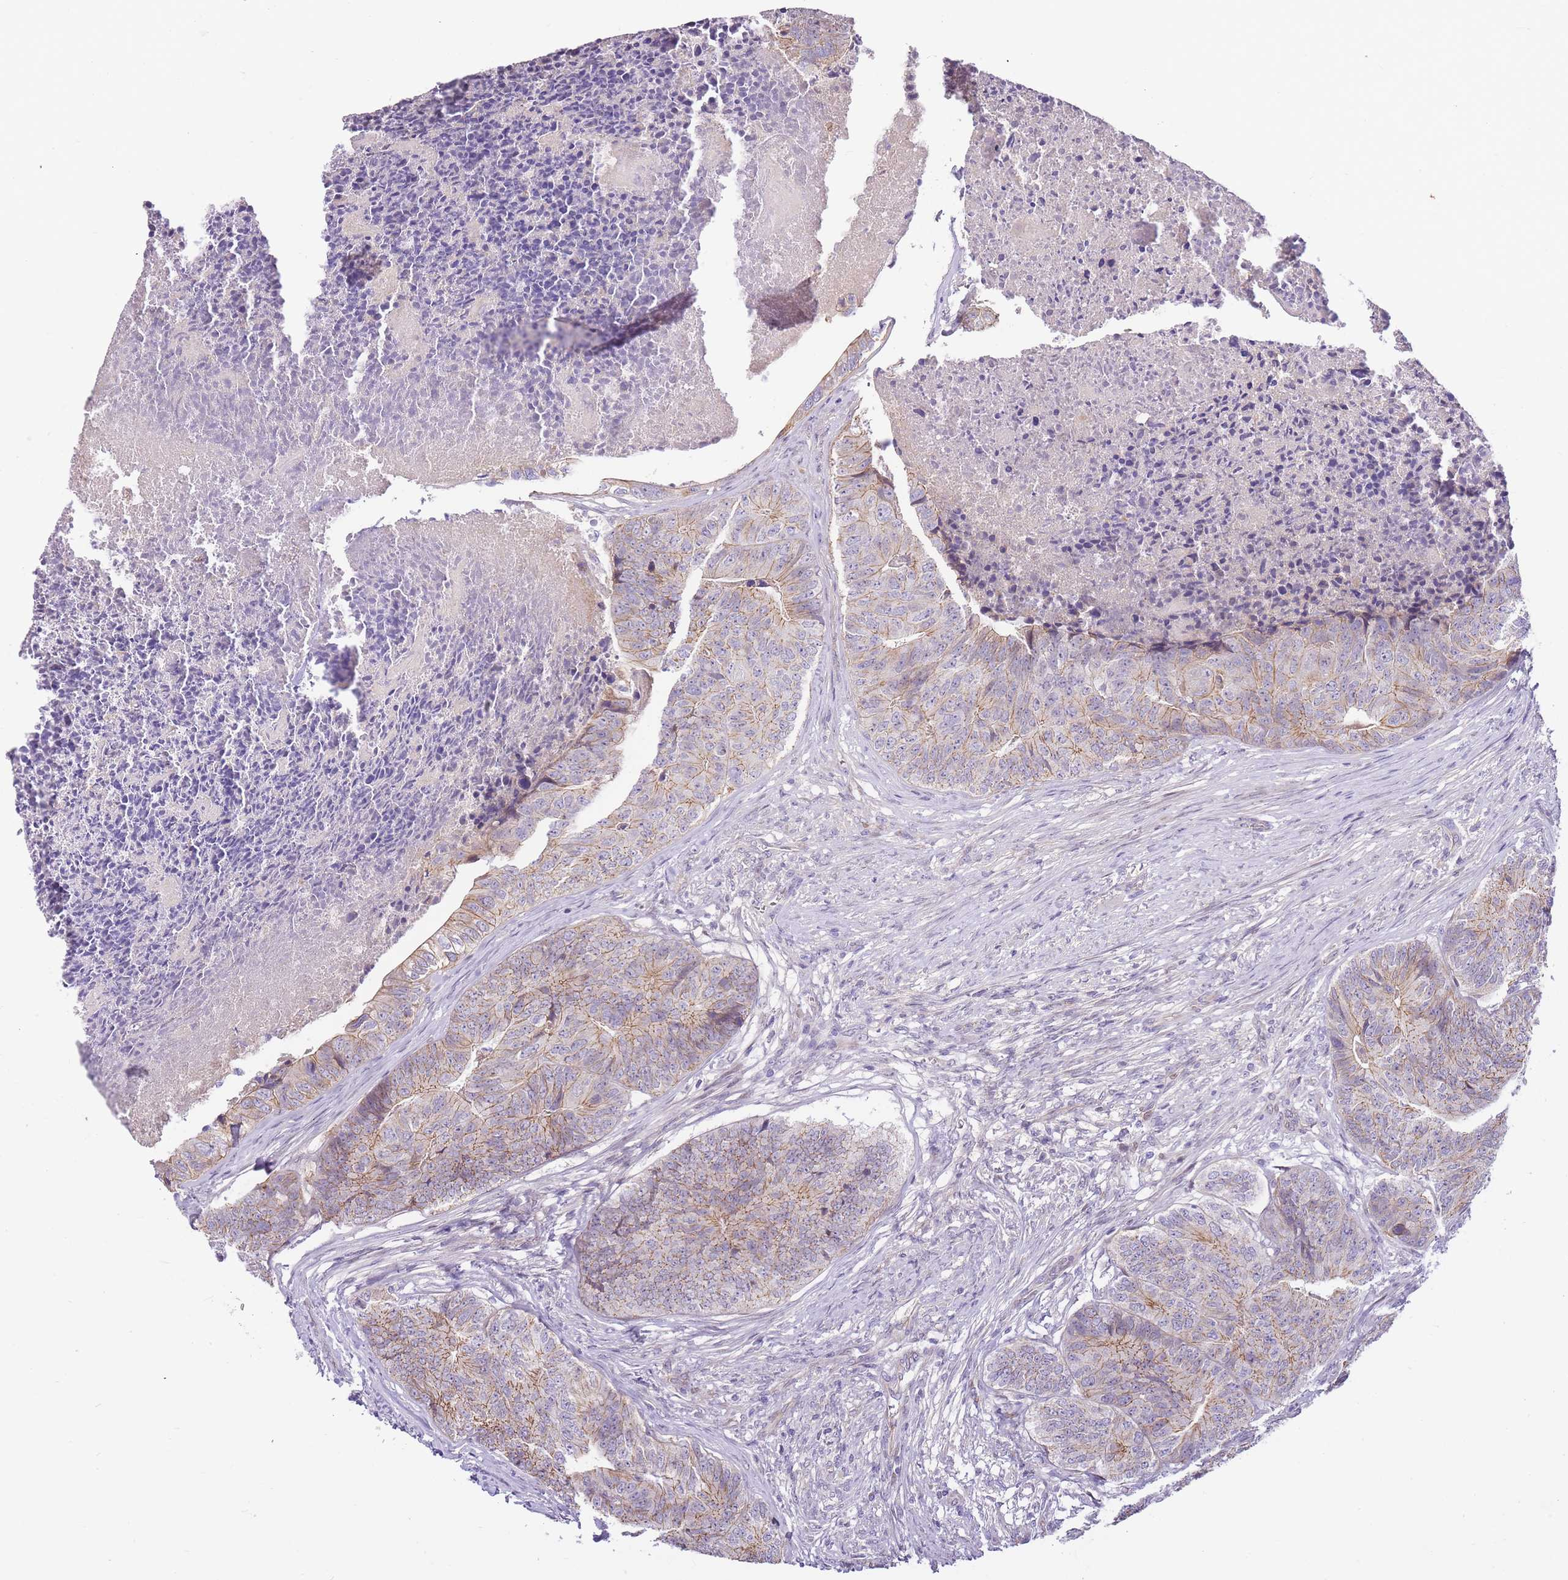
{"staining": {"intensity": "weak", "quantity": "25%-75%", "location": "cytoplasmic/membranous"}, "tissue": "colorectal cancer", "cell_type": "Tumor cells", "image_type": "cancer", "snomed": [{"axis": "morphology", "description": "Adenocarcinoma, NOS"}, {"axis": "topography", "description": "Colon"}], "caption": "This histopathology image reveals colorectal cancer (adenocarcinoma) stained with immunohistochemistry (IHC) to label a protein in brown. The cytoplasmic/membranous of tumor cells show weak positivity for the protein. Nuclei are counter-stained blue.", "gene": "CLBA1", "patient": {"sex": "female", "age": 67}}